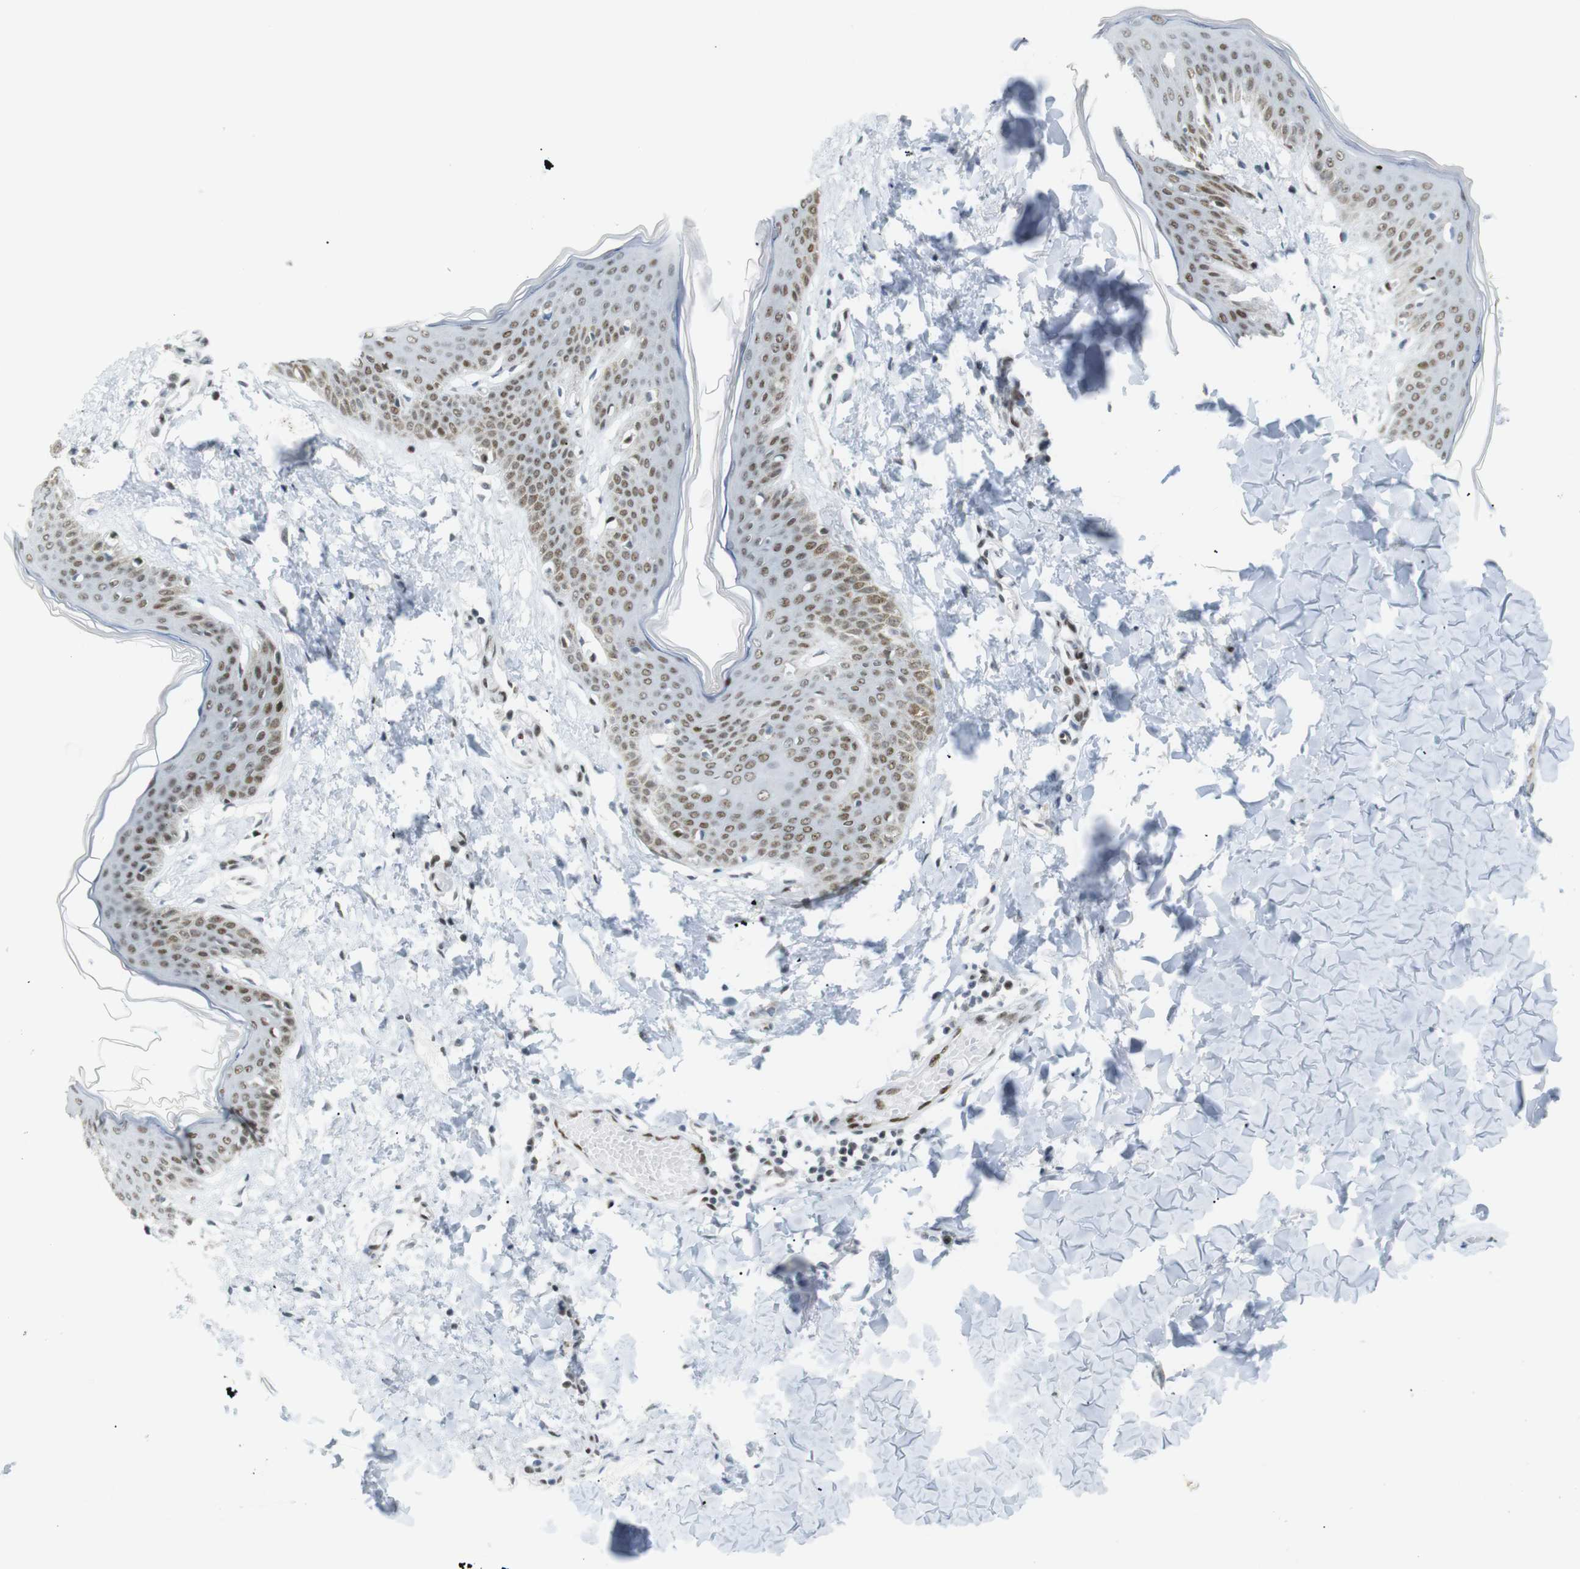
{"staining": {"intensity": "weak", "quantity": "25%-75%", "location": "nuclear"}, "tissue": "skin", "cell_type": "Fibroblasts", "image_type": "normal", "snomed": [{"axis": "morphology", "description": "Normal tissue, NOS"}, {"axis": "topography", "description": "Skin"}], "caption": "Immunohistochemistry staining of benign skin, which shows low levels of weak nuclear staining in about 25%-75% of fibroblasts indicating weak nuclear protein expression. The staining was performed using DAB (3,3'-diaminobenzidine) (brown) for protein detection and nuclei were counterstained in hematoxylin (blue).", "gene": "RIOX2", "patient": {"sex": "female", "age": 17}}